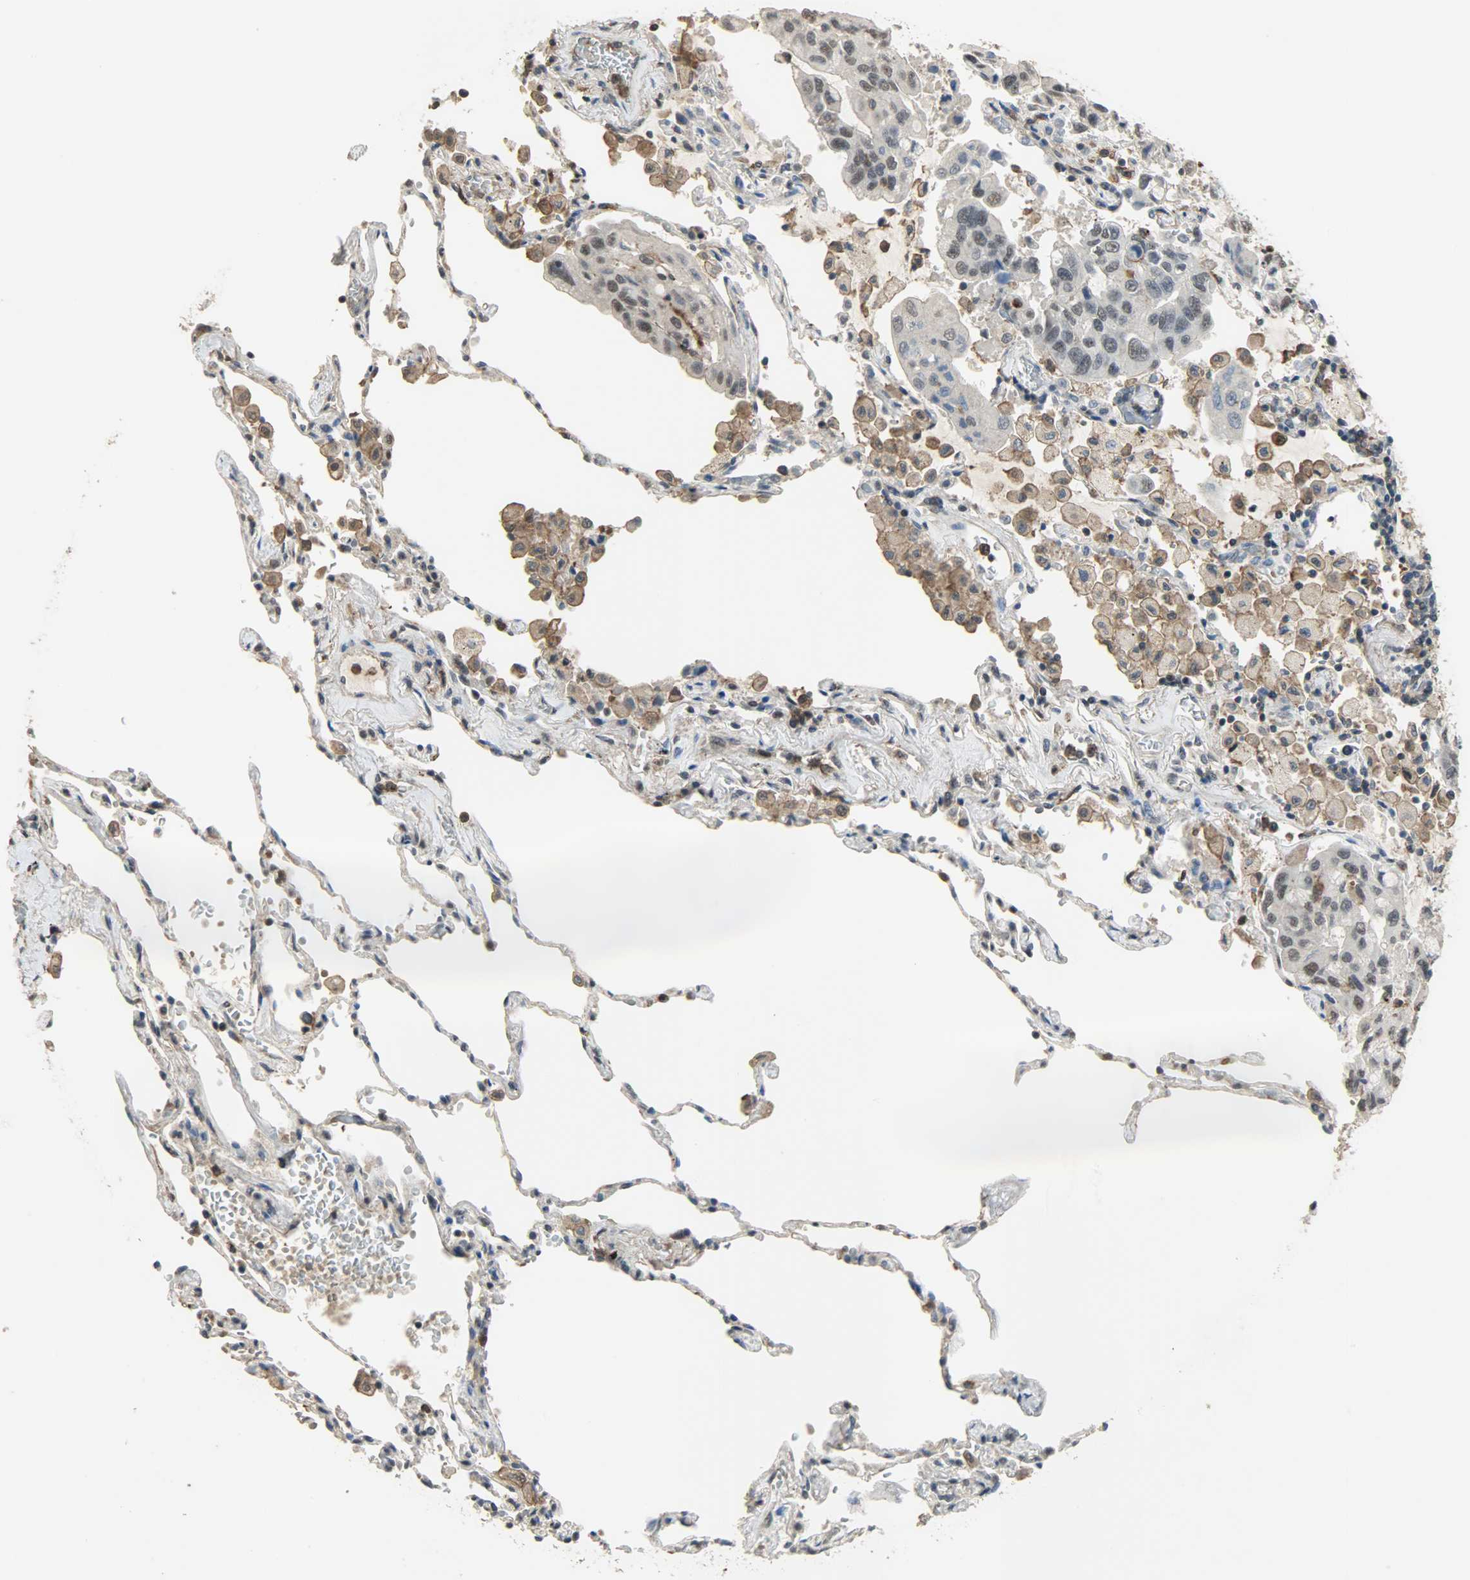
{"staining": {"intensity": "negative", "quantity": "none", "location": "none"}, "tissue": "lung cancer", "cell_type": "Tumor cells", "image_type": "cancer", "snomed": [{"axis": "morphology", "description": "Adenocarcinoma, NOS"}, {"axis": "topography", "description": "Lung"}], "caption": "Protein analysis of adenocarcinoma (lung) displays no significant expression in tumor cells.", "gene": "SKAP2", "patient": {"sex": "male", "age": 64}}